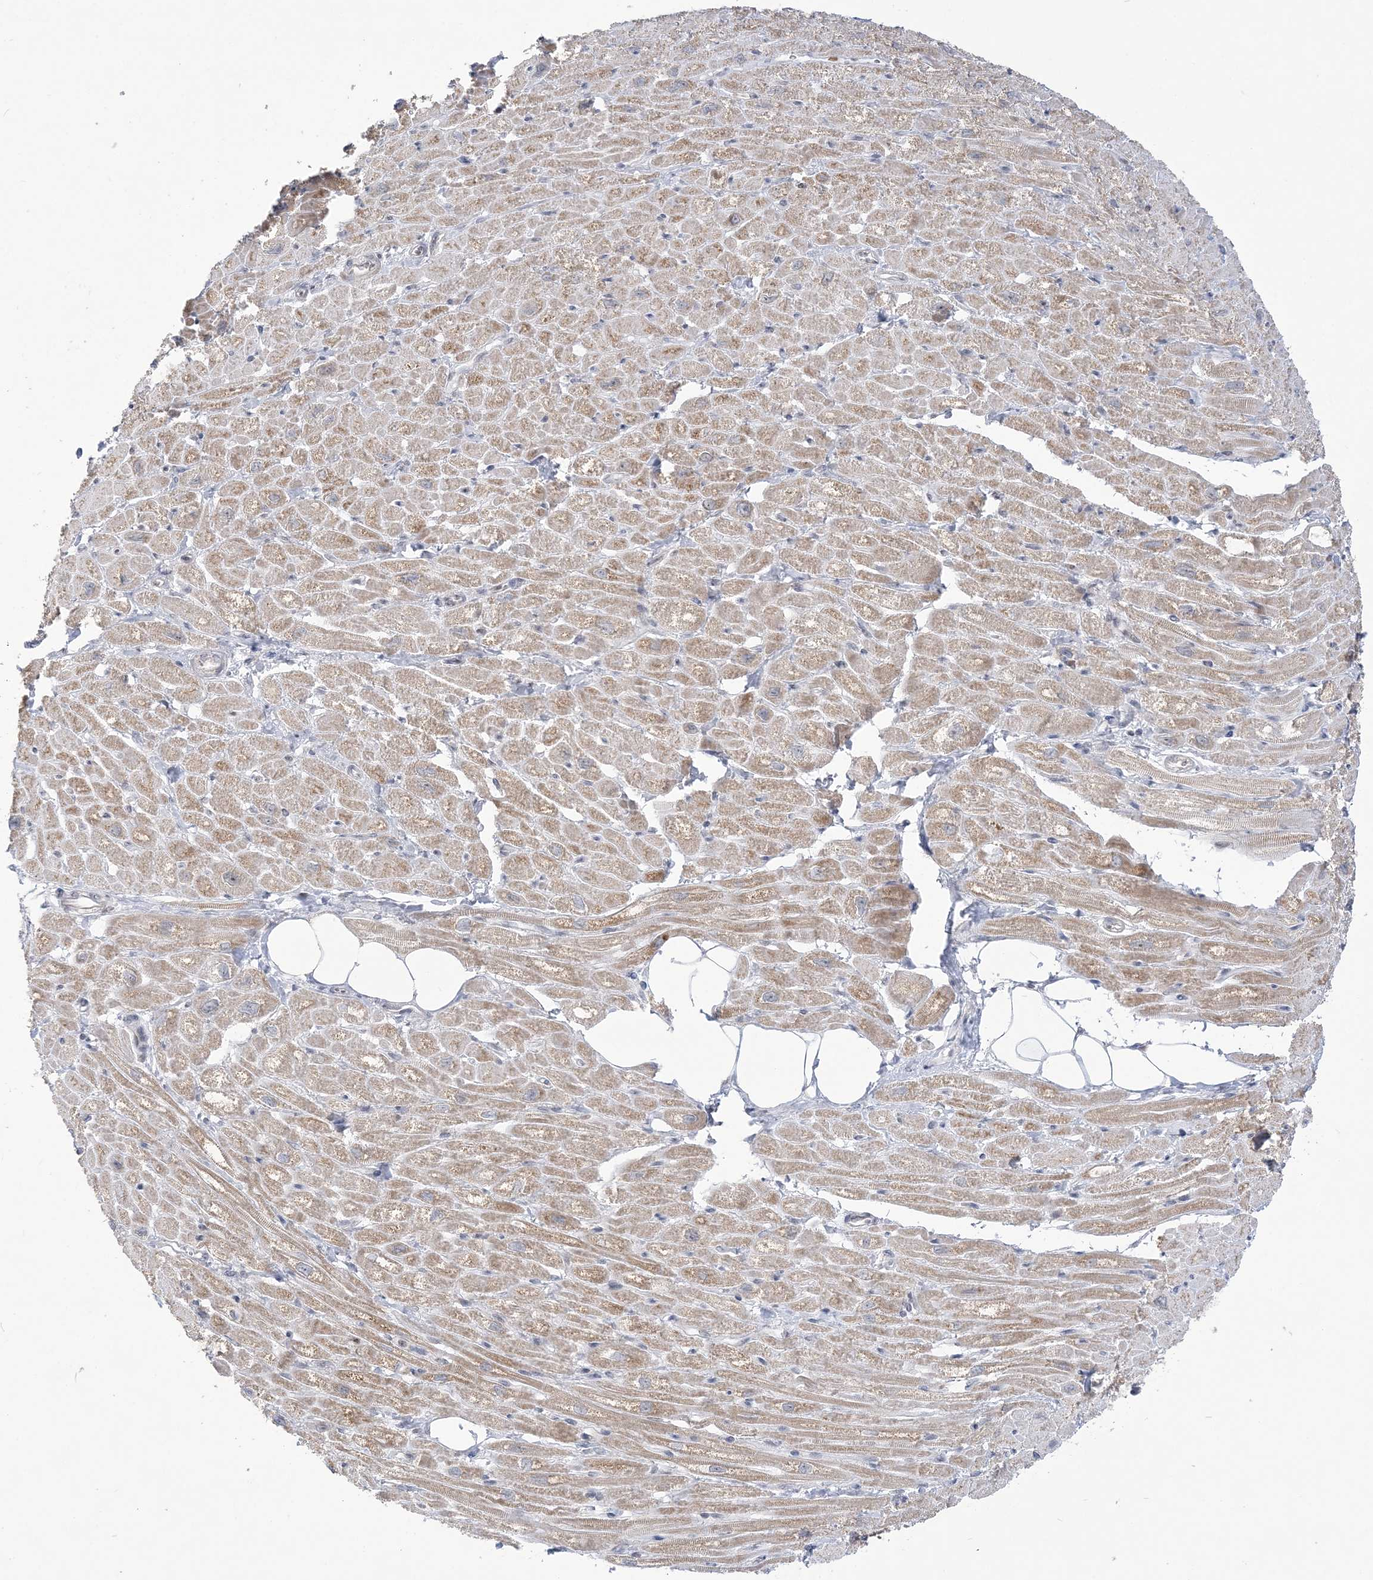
{"staining": {"intensity": "moderate", "quantity": ">75%", "location": "cytoplasmic/membranous"}, "tissue": "heart muscle", "cell_type": "Cardiomyocytes", "image_type": "normal", "snomed": [{"axis": "morphology", "description": "Normal tissue, NOS"}, {"axis": "topography", "description": "Heart"}], "caption": "Heart muscle stained for a protein (brown) shows moderate cytoplasmic/membranous positive staining in about >75% of cardiomyocytes.", "gene": "DDX21", "patient": {"sex": "male", "age": 50}}